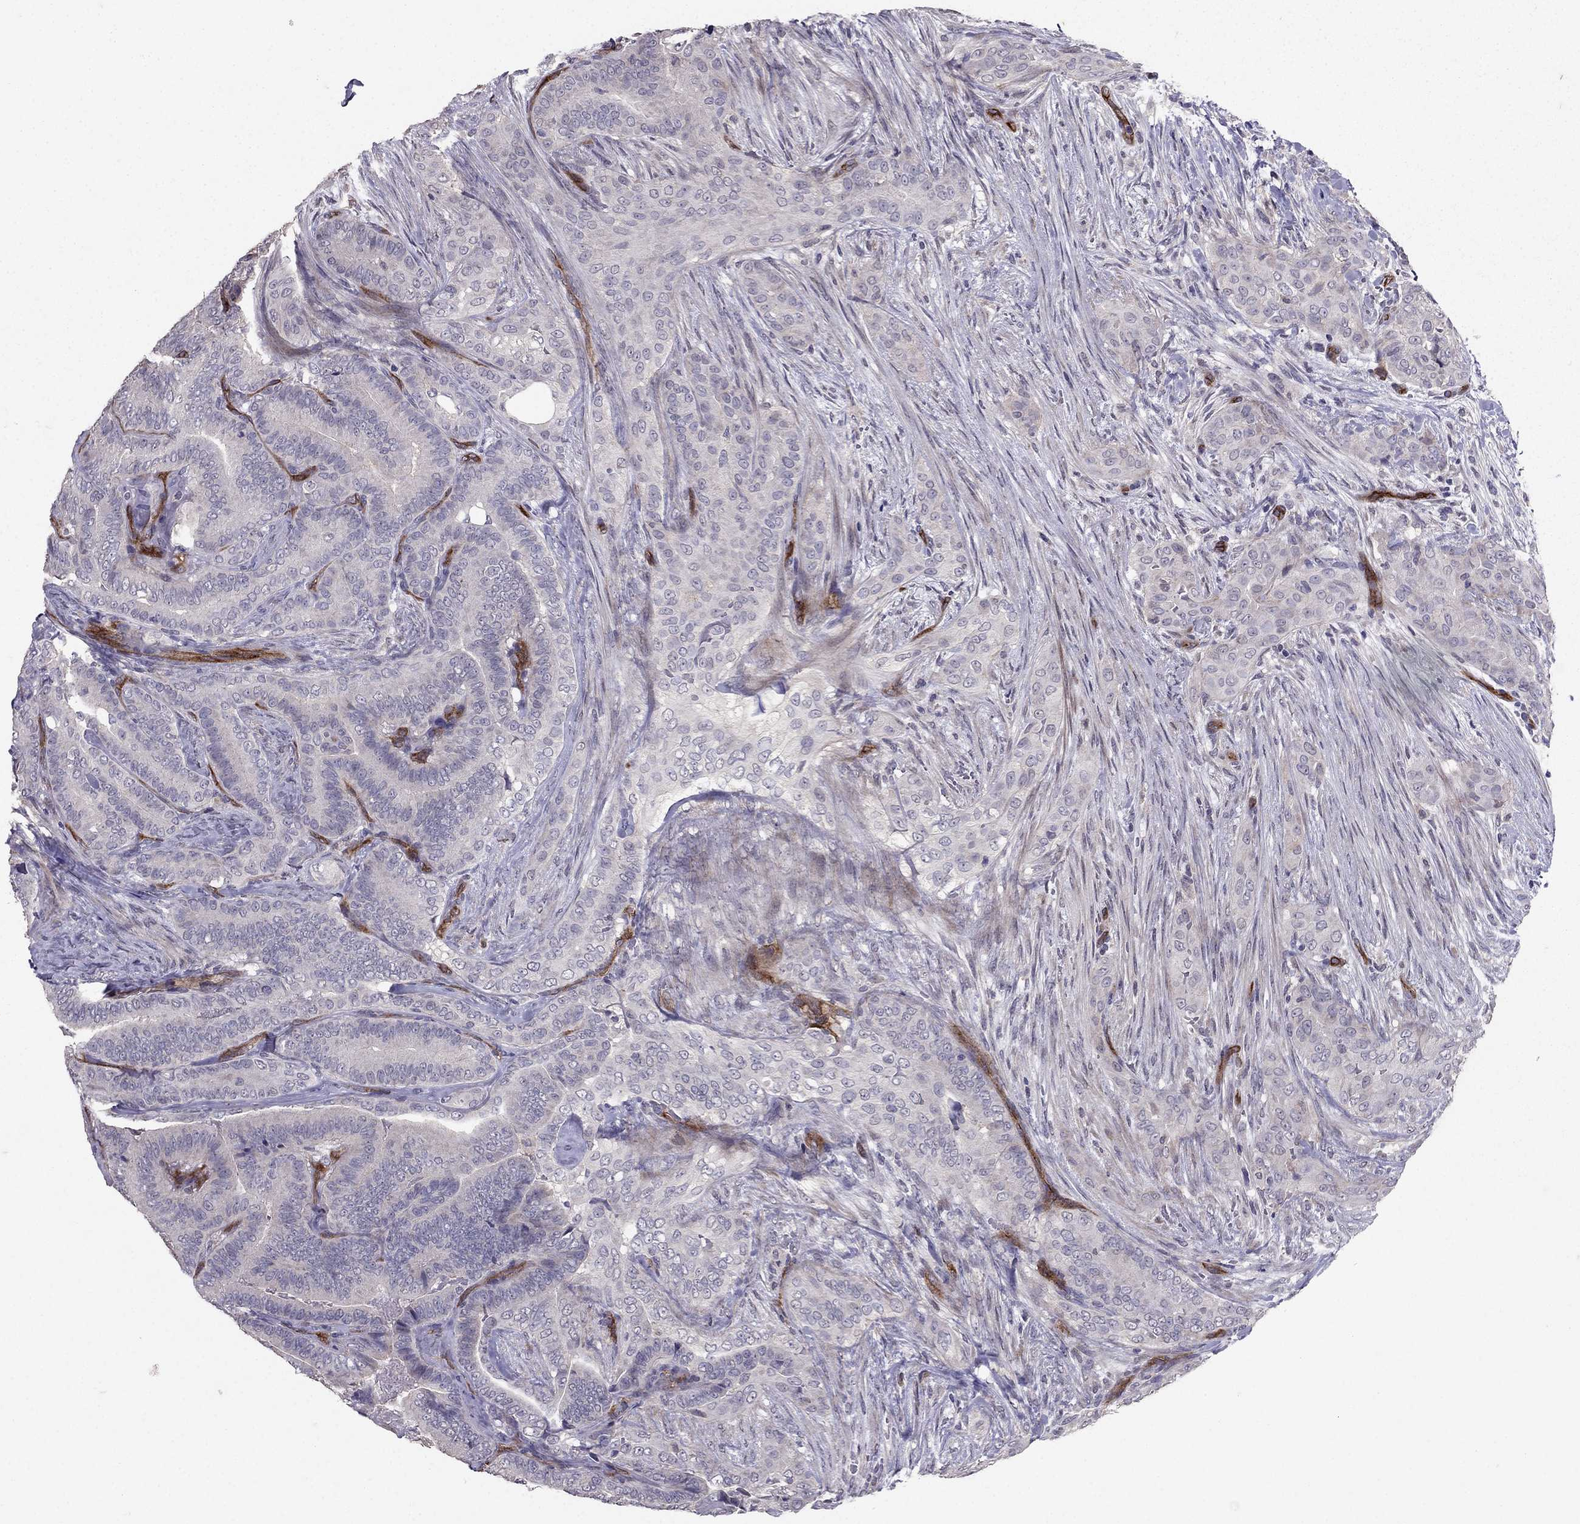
{"staining": {"intensity": "weak", "quantity": "<25%", "location": "cytoplasmic/membranous"}, "tissue": "thyroid cancer", "cell_type": "Tumor cells", "image_type": "cancer", "snomed": [{"axis": "morphology", "description": "Papillary adenocarcinoma, NOS"}, {"axis": "topography", "description": "Thyroid gland"}], "caption": "Immunohistochemistry photomicrograph of human thyroid papillary adenocarcinoma stained for a protein (brown), which reveals no positivity in tumor cells.", "gene": "RASIP1", "patient": {"sex": "male", "age": 61}}